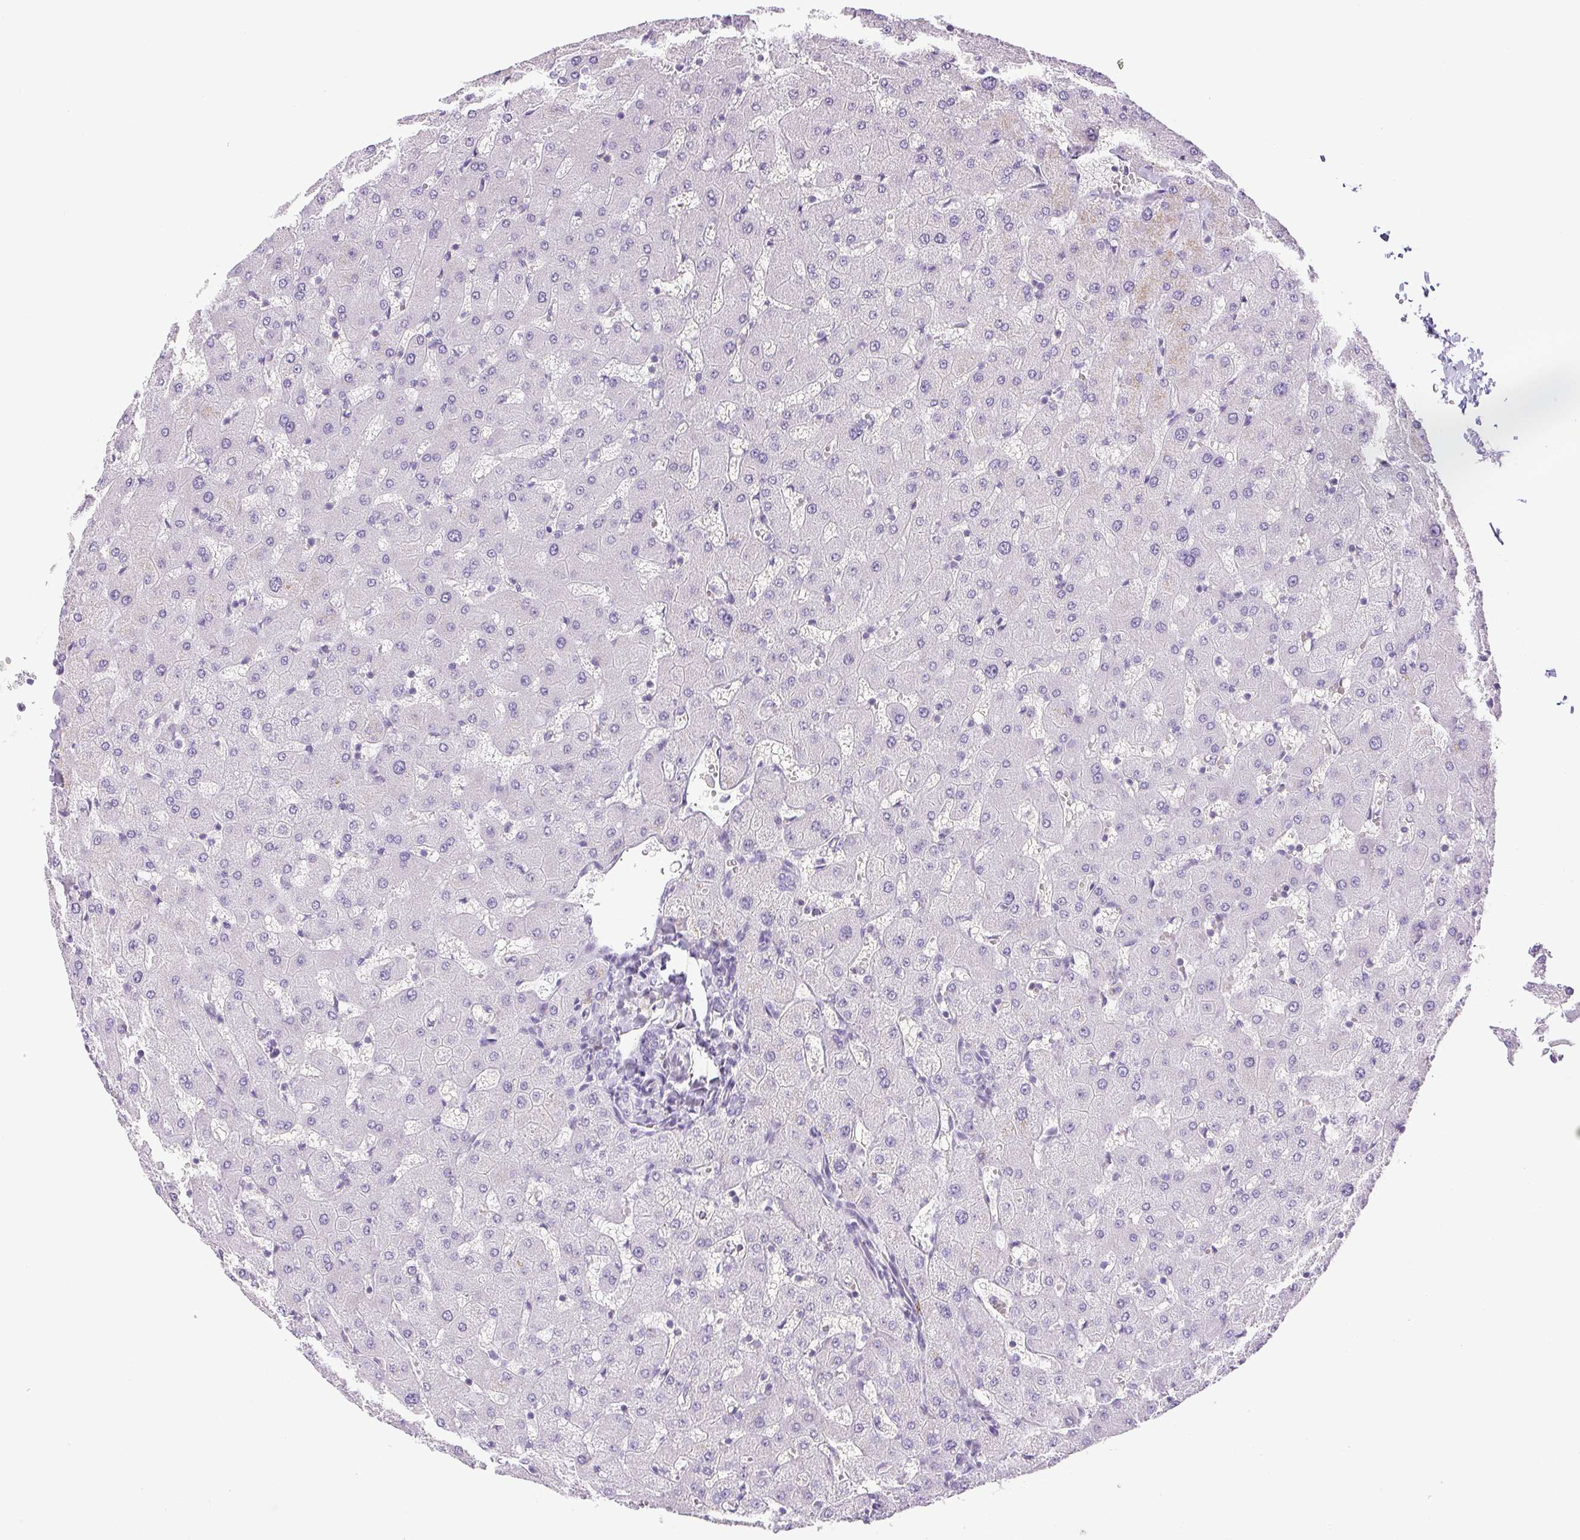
{"staining": {"intensity": "negative", "quantity": "none", "location": "none"}, "tissue": "liver", "cell_type": "Cholangiocytes", "image_type": "normal", "snomed": [{"axis": "morphology", "description": "Normal tissue, NOS"}, {"axis": "topography", "description": "Liver"}], "caption": "There is no significant positivity in cholangiocytes of liver.", "gene": "HLA", "patient": {"sex": "female", "age": 63}}